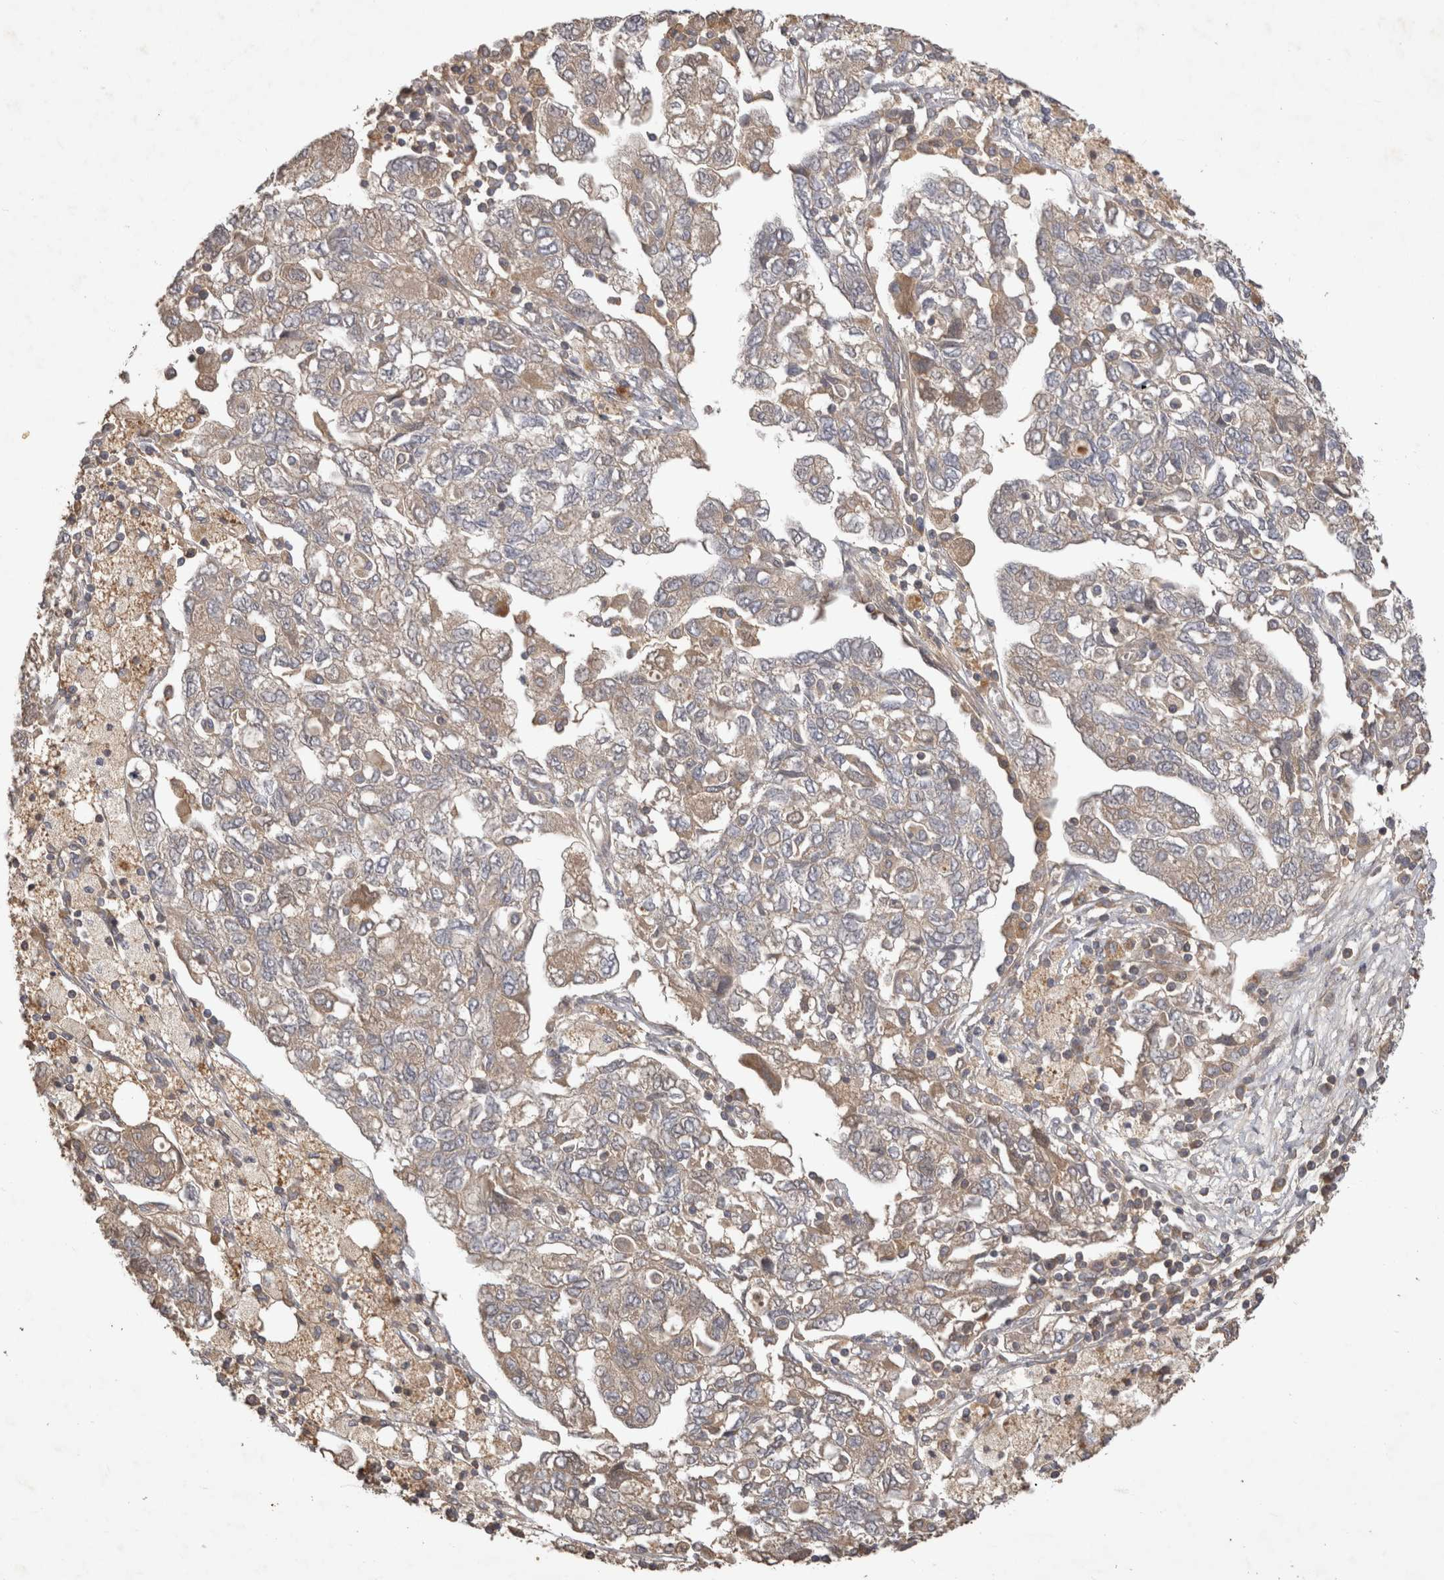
{"staining": {"intensity": "weak", "quantity": "<25%", "location": "cytoplasmic/membranous"}, "tissue": "ovarian cancer", "cell_type": "Tumor cells", "image_type": "cancer", "snomed": [{"axis": "morphology", "description": "Carcinoma, NOS"}, {"axis": "morphology", "description": "Cystadenocarcinoma, serous, NOS"}, {"axis": "topography", "description": "Ovary"}], "caption": "A high-resolution photomicrograph shows immunohistochemistry staining of ovarian cancer (carcinoma), which reveals no significant positivity in tumor cells. (Stains: DAB (3,3'-diaminobenzidine) IHC with hematoxylin counter stain, Microscopy: brightfield microscopy at high magnification).", "gene": "PPP1R42", "patient": {"sex": "female", "age": 69}}